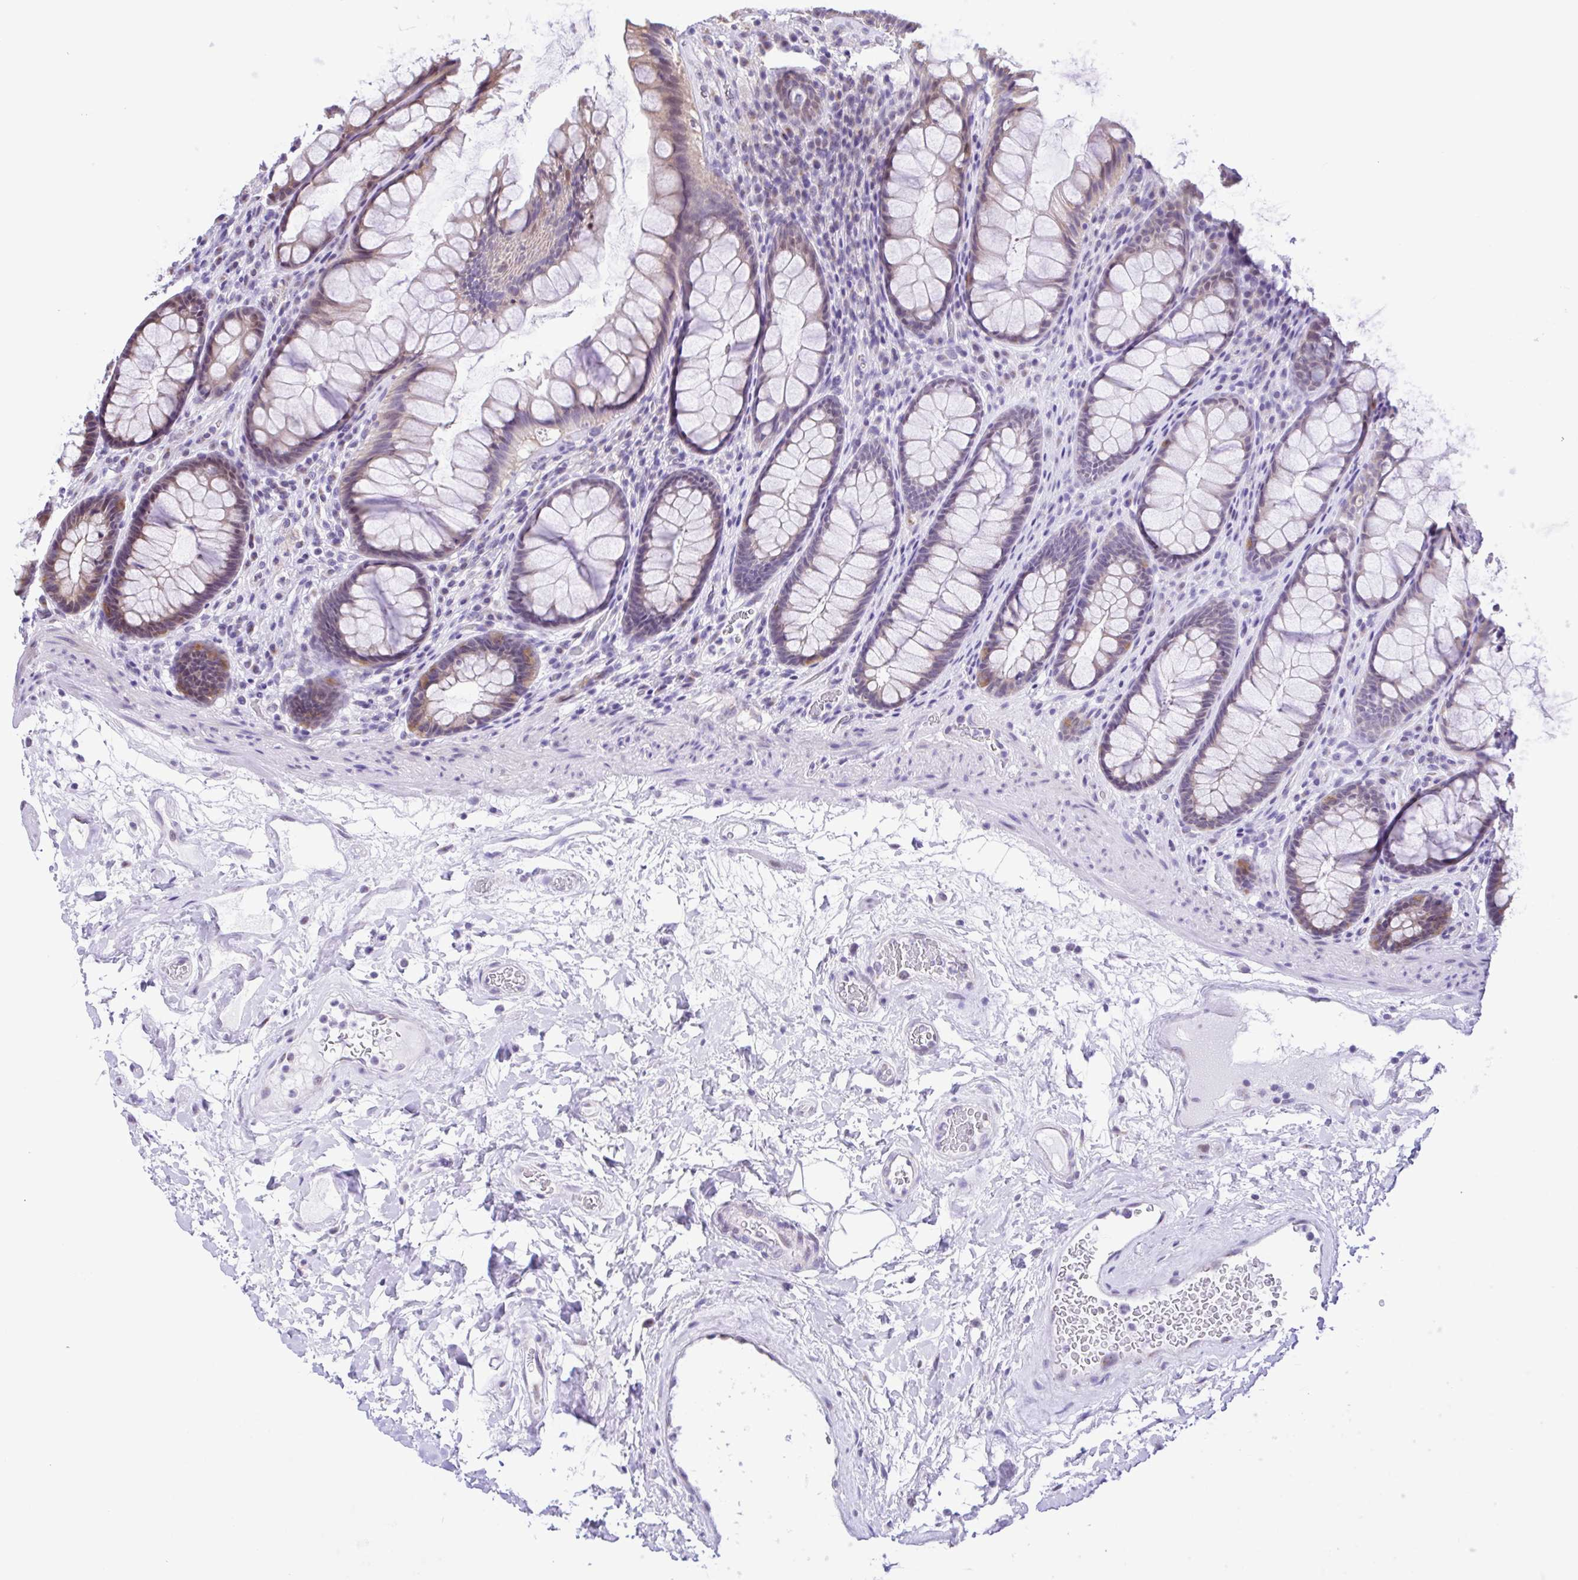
{"staining": {"intensity": "weak", "quantity": "<25%", "location": "cytoplasmic/membranous"}, "tissue": "rectum", "cell_type": "Glandular cells", "image_type": "normal", "snomed": [{"axis": "morphology", "description": "Normal tissue, NOS"}, {"axis": "topography", "description": "Rectum"}], "caption": "The photomicrograph shows no significant expression in glandular cells of rectum. (Stains: DAB IHC with hematoxylin counter stain, Microscopy: brightfield microscopy at high magnification).", "gene": "ENSG00000286022", "patient": {"sex": "male", "age": 72}}